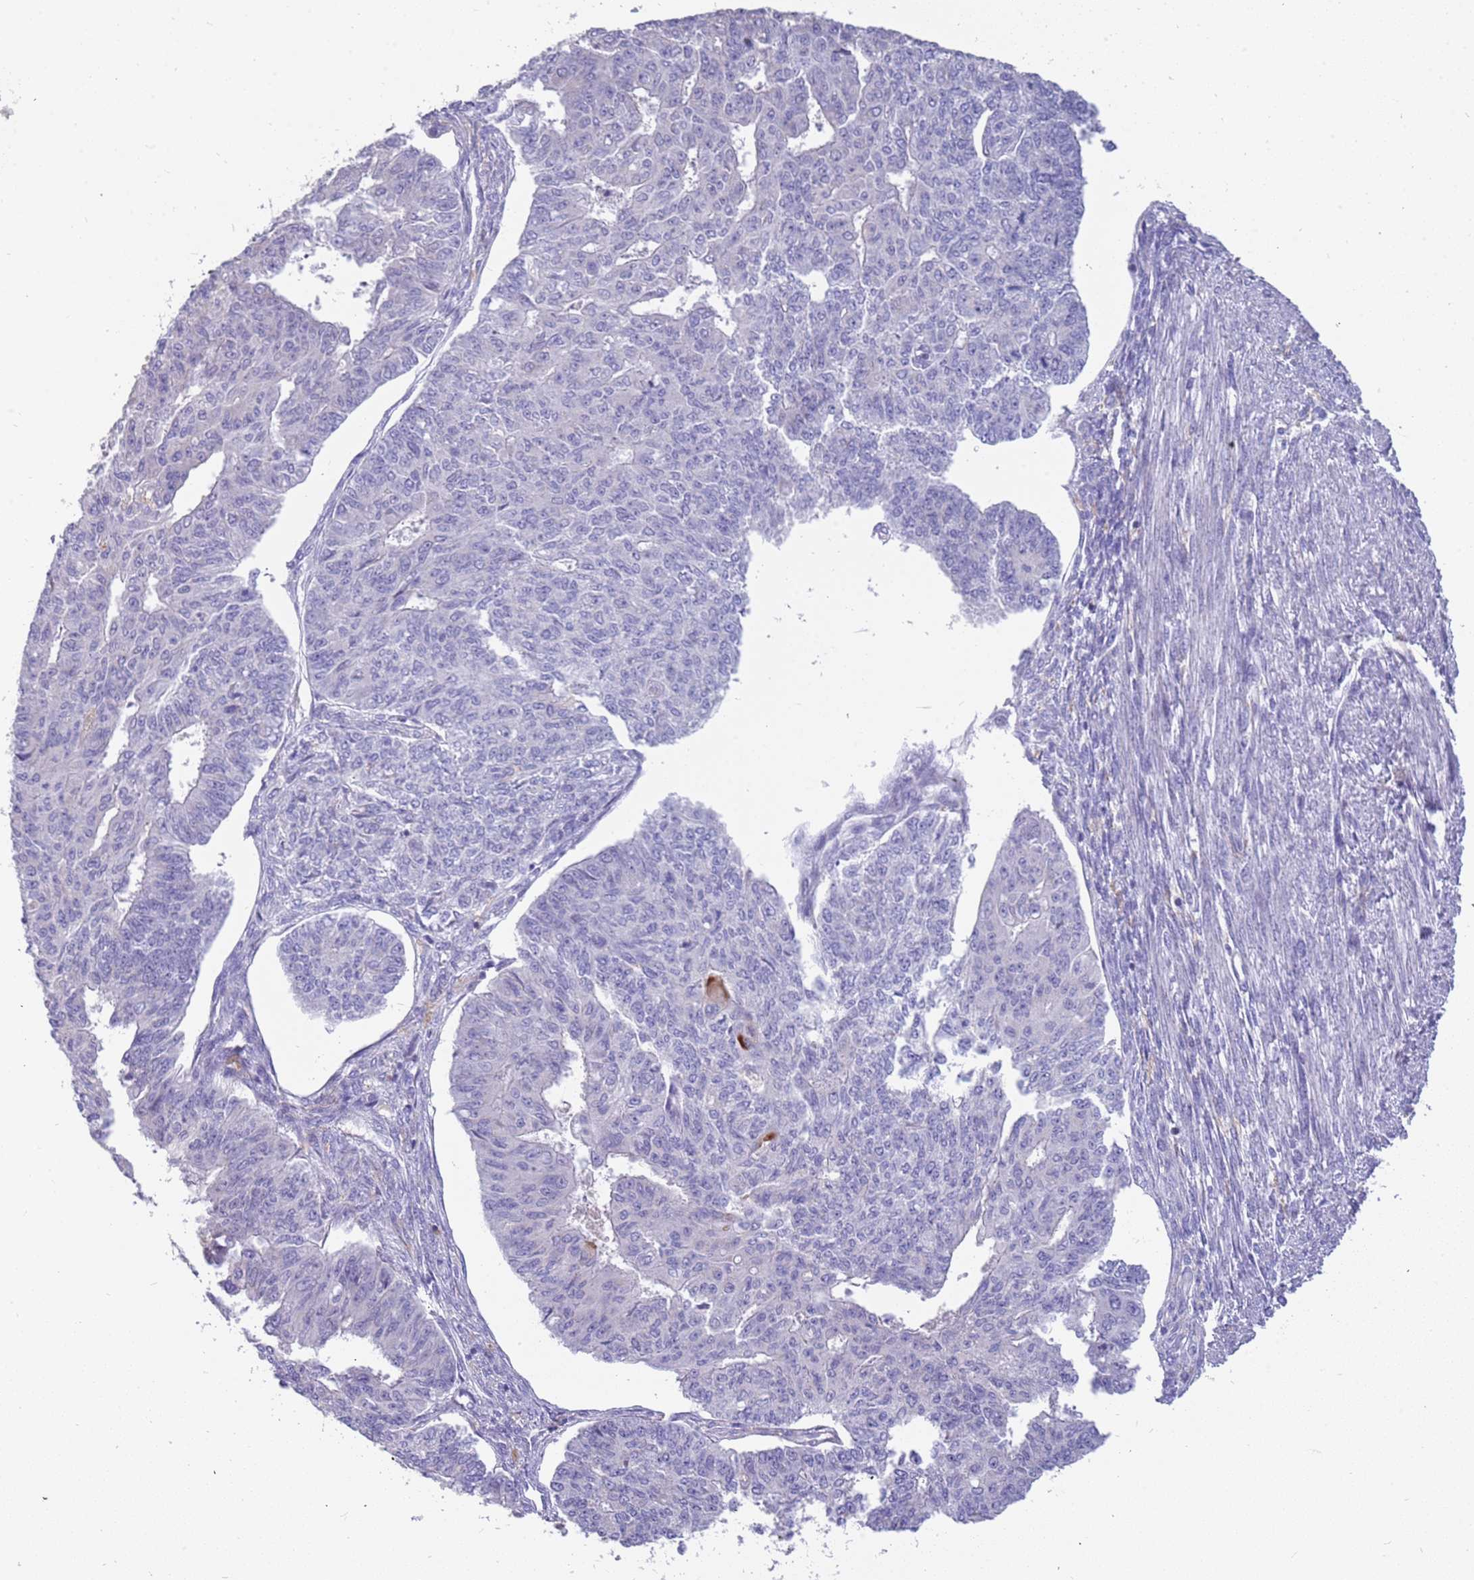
{"staining": {"intensity": "negative", "quantity": "none", "location": "none"}, "tissue": "endometrial cancer", "cell_type": "Tumor cells", "image_type": "cancer", "snomed": [{"axis": "morphology", "description": "Adenocarcinoma, NOS"}, {"axis": "topography", "description": "Endometrium"}], "caption": "IHC image of human adenocarcinoma (endometrial) stained for a protein (brown), which shows no expression in tumor cells.", "gene": "RHCG", "patient": {"sex": "female", "age": 32}}